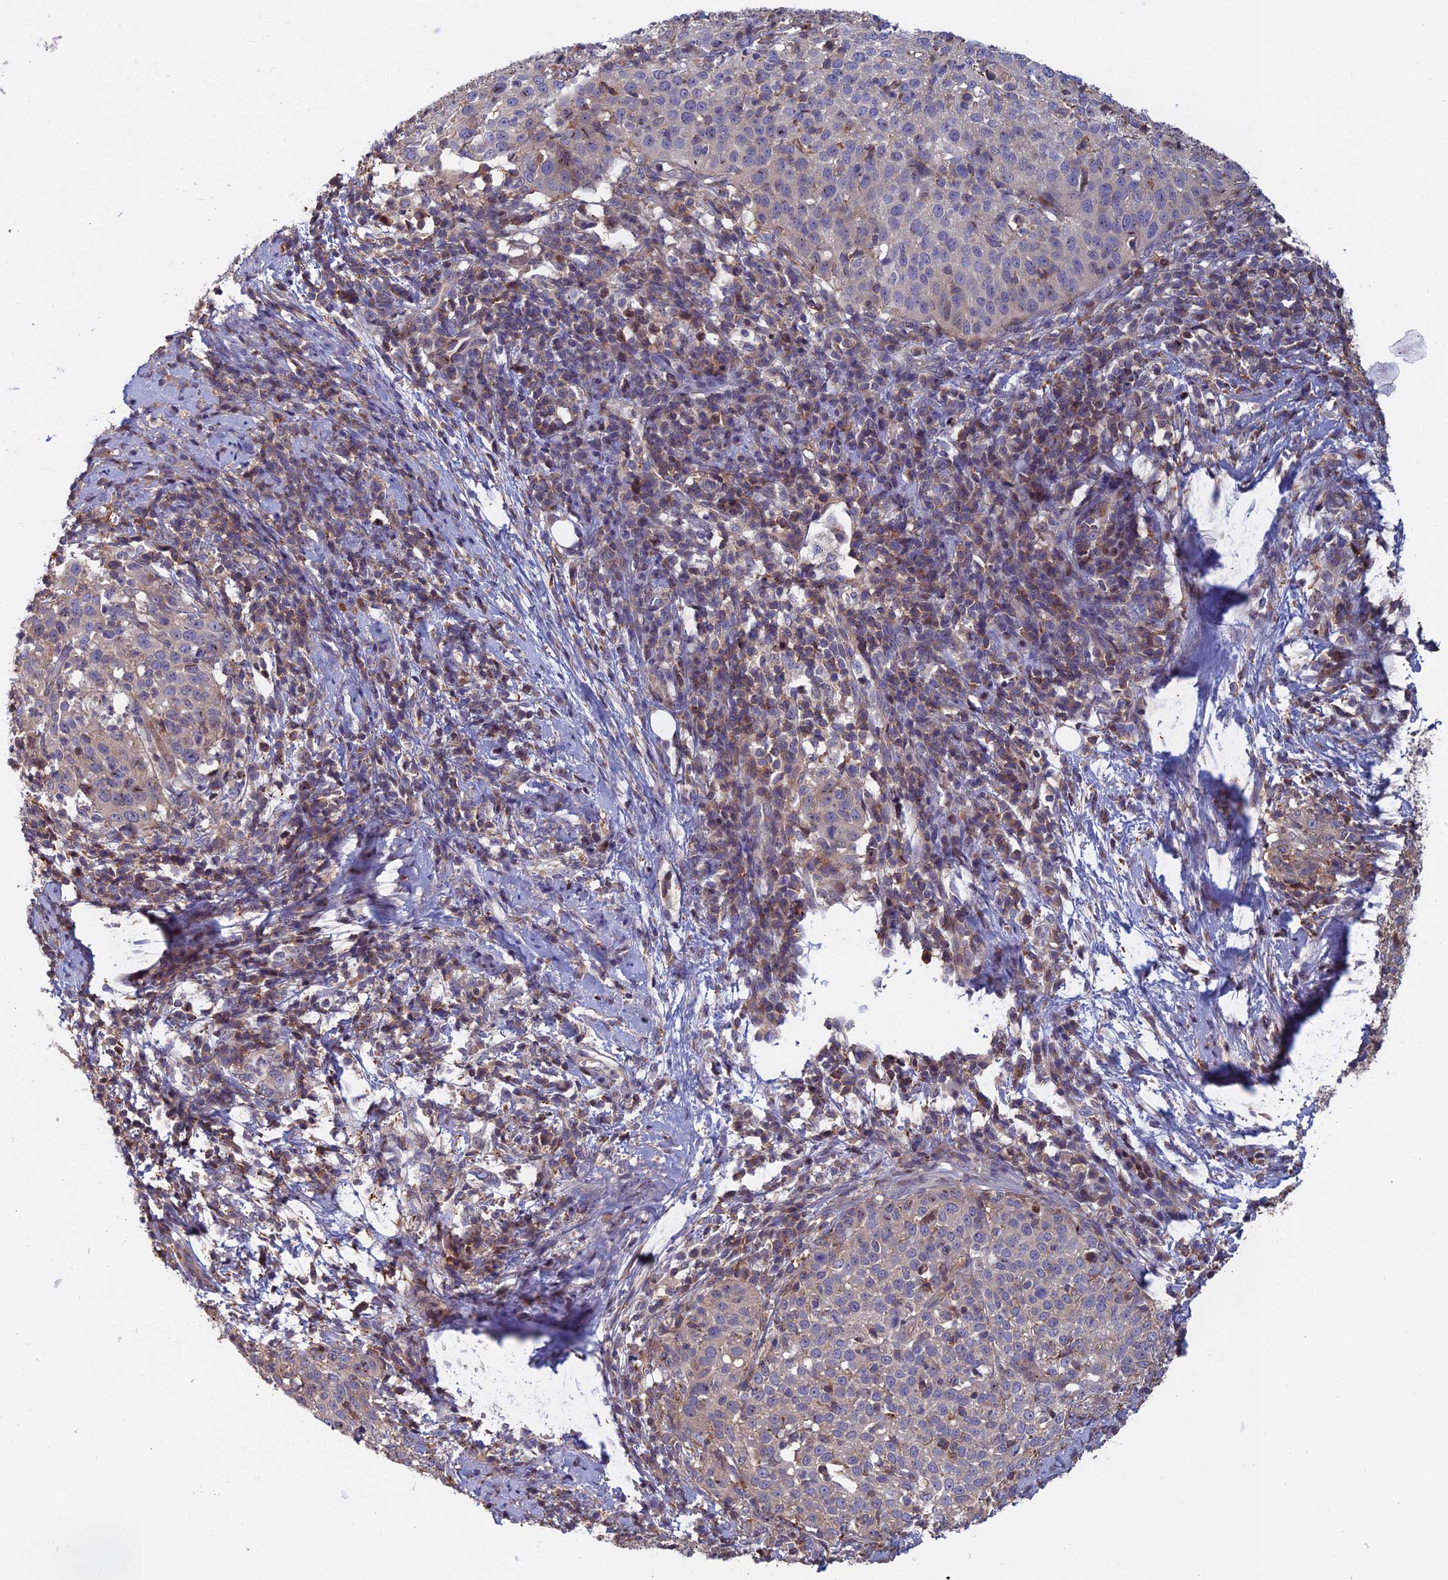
{"staining": {"intensity": "negative", "quantity": "none", "location": "none"}, "tissue": "cervical cancer", "cell_type": "Tumor cells", "image_type": "cancer", "snomed": [{"axis": "morphology", "description": "Squamous cell carcinoma, NOS"}, {"axis": "topography", "description": "Cervix"}], "caption": "A high-resolution micrograph shows immunohistochemistry staining of cervical cancer (squamous cell carcinoma), which displays no significant positivity in tumor cells.", "gene": "C15orf62", "patient": {"sex": "female", "age": 57}}